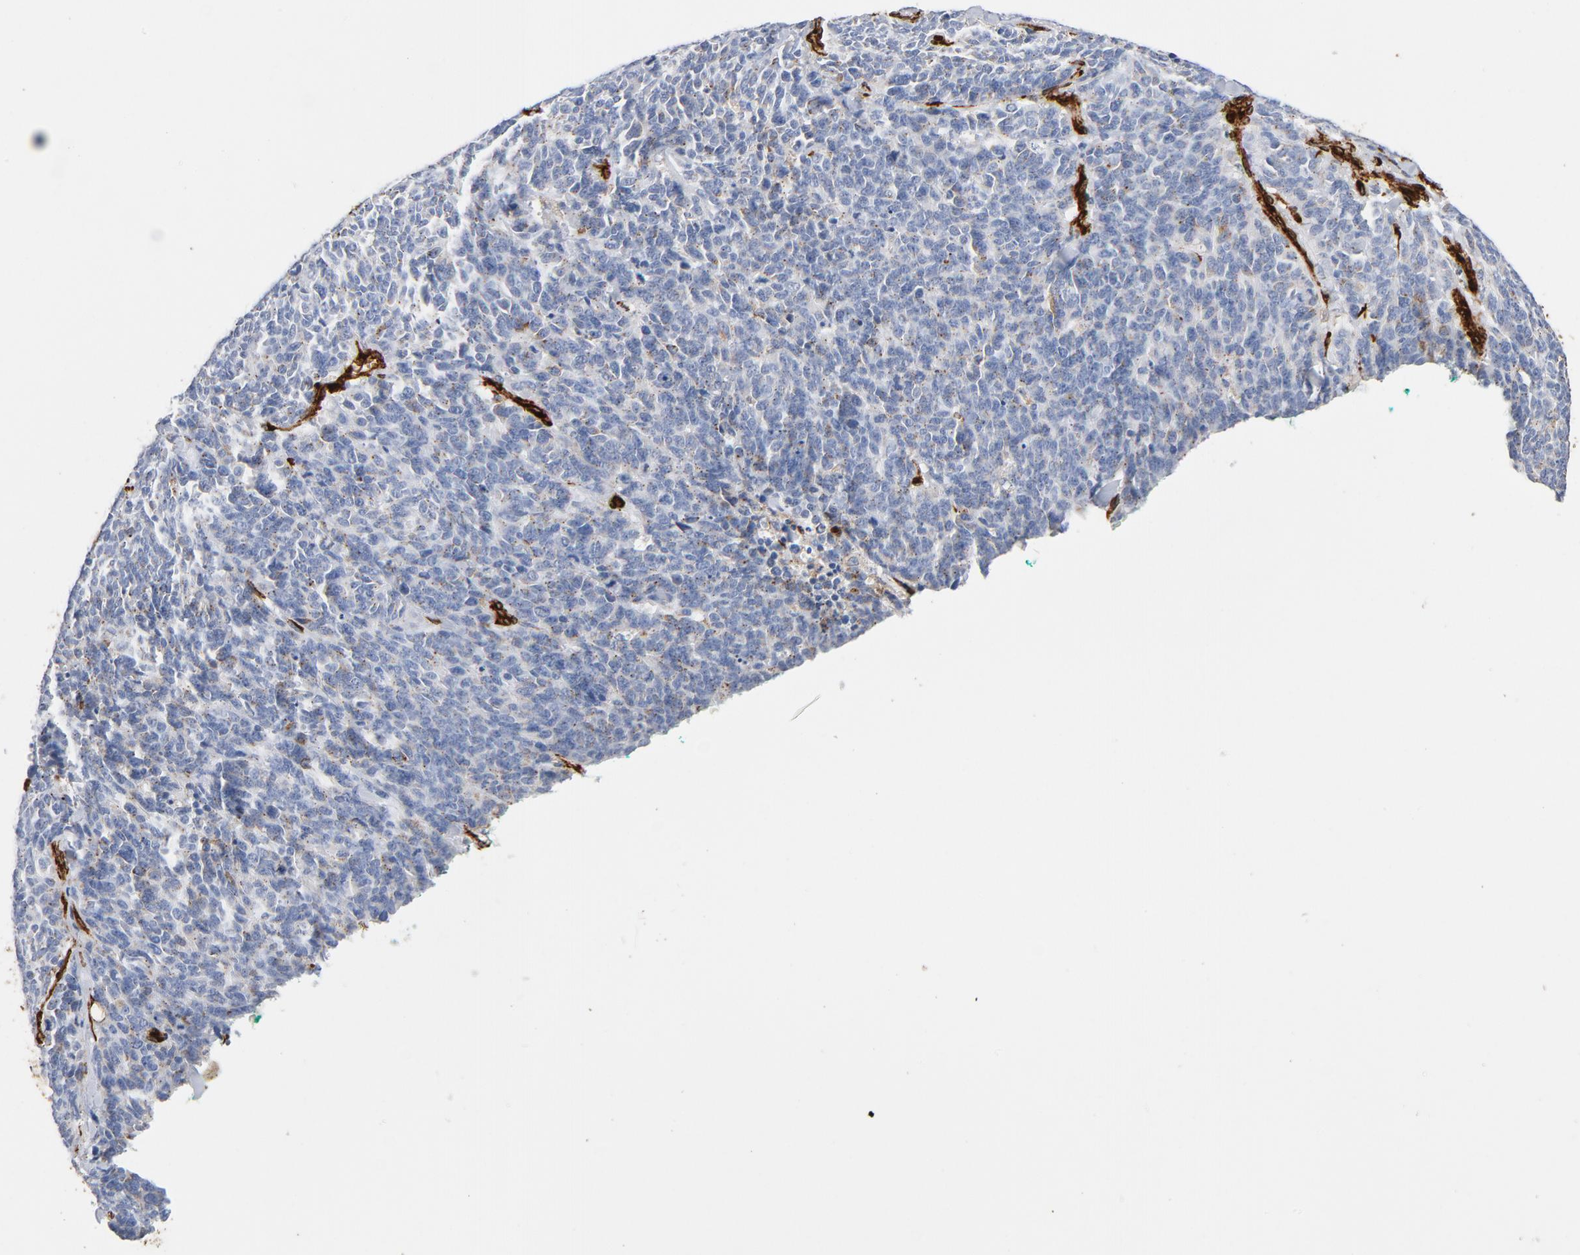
{"staining": {"intensity": "weak", "quantity": "25%-75%", "location": "cytoplasmic/membranous"}, "tissue": "lung cancer", "cell_type": "Tumor cells", "image_type": "cancer", "snomed": [{"axis": "morphology", "description": "Neoplasm, malignant, NOS"}, {"axis": "topography", "description": "Lung"}], "caption": "IHC of lung neoplasm (malignant) demonstrates low levels of weak cytoplasmic/membranous staining in about 25%-75% of tumor cells. (brown staining indicates protein expression, while blue staining denotes nuclei).", "gene": "SERPINH1", "patient": {"sex": "female", "age": 58}}